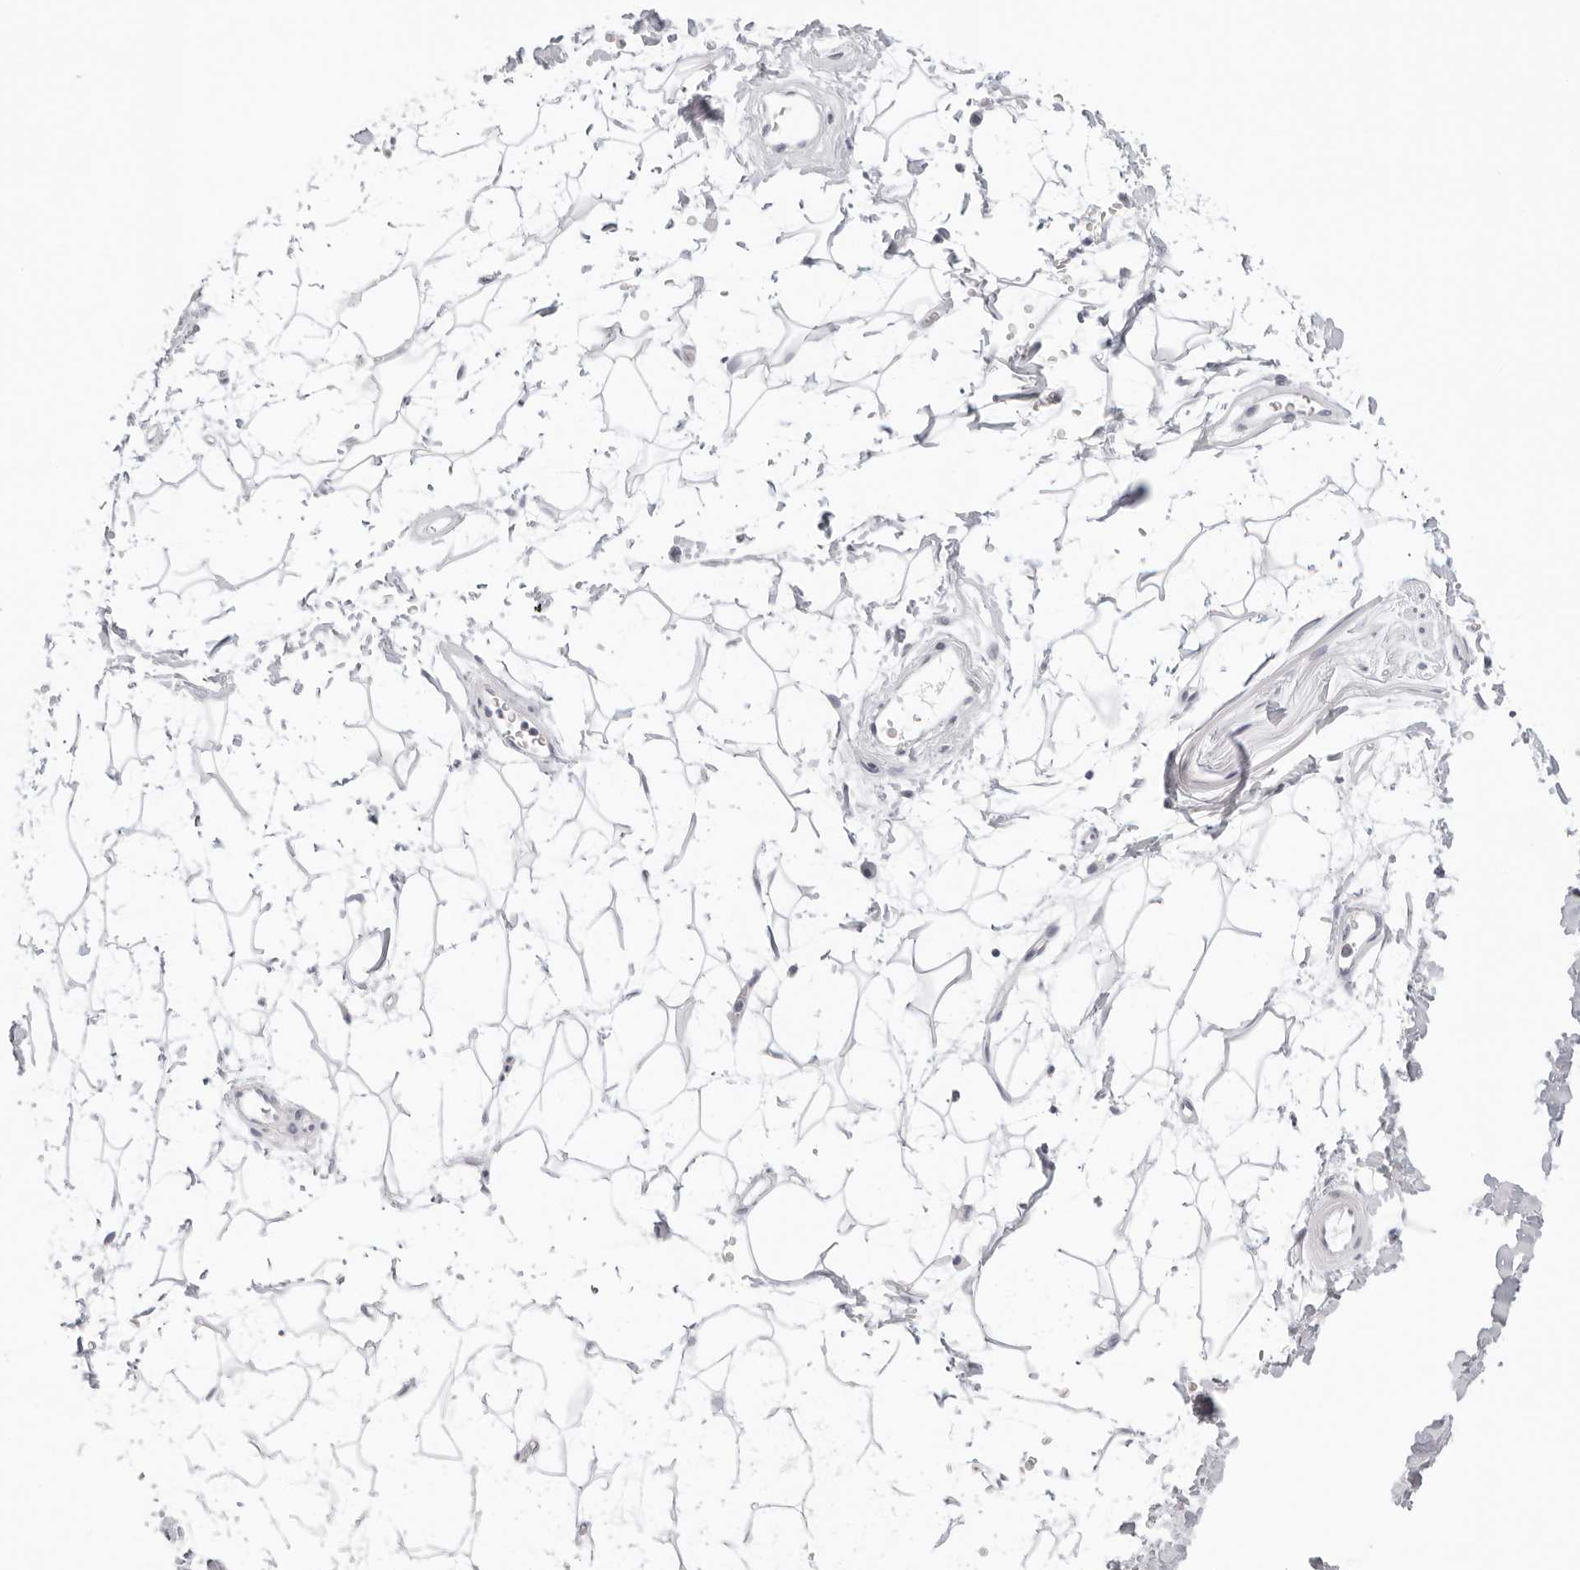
{"staining": {"intensity": "negative", "quantity": "none", "location": "none"}, "tissue": "adipose tissue", "cell_type": "Adipocytes", "image_type": "normal", "snomed": [{"axis": "morphology", "description": "Normal tissue, NOS"}, {"axis": "topography", "description": "Soft tissue"}], "caption": "High magnification brightfield microscopy of benign adipose tissue stained with DAB (brown) and counterstained with hematoxylin (blue): adipocytes show no significant staining.", "gene": "EDN2", "patient": {"sex": "male", "age": 72}}